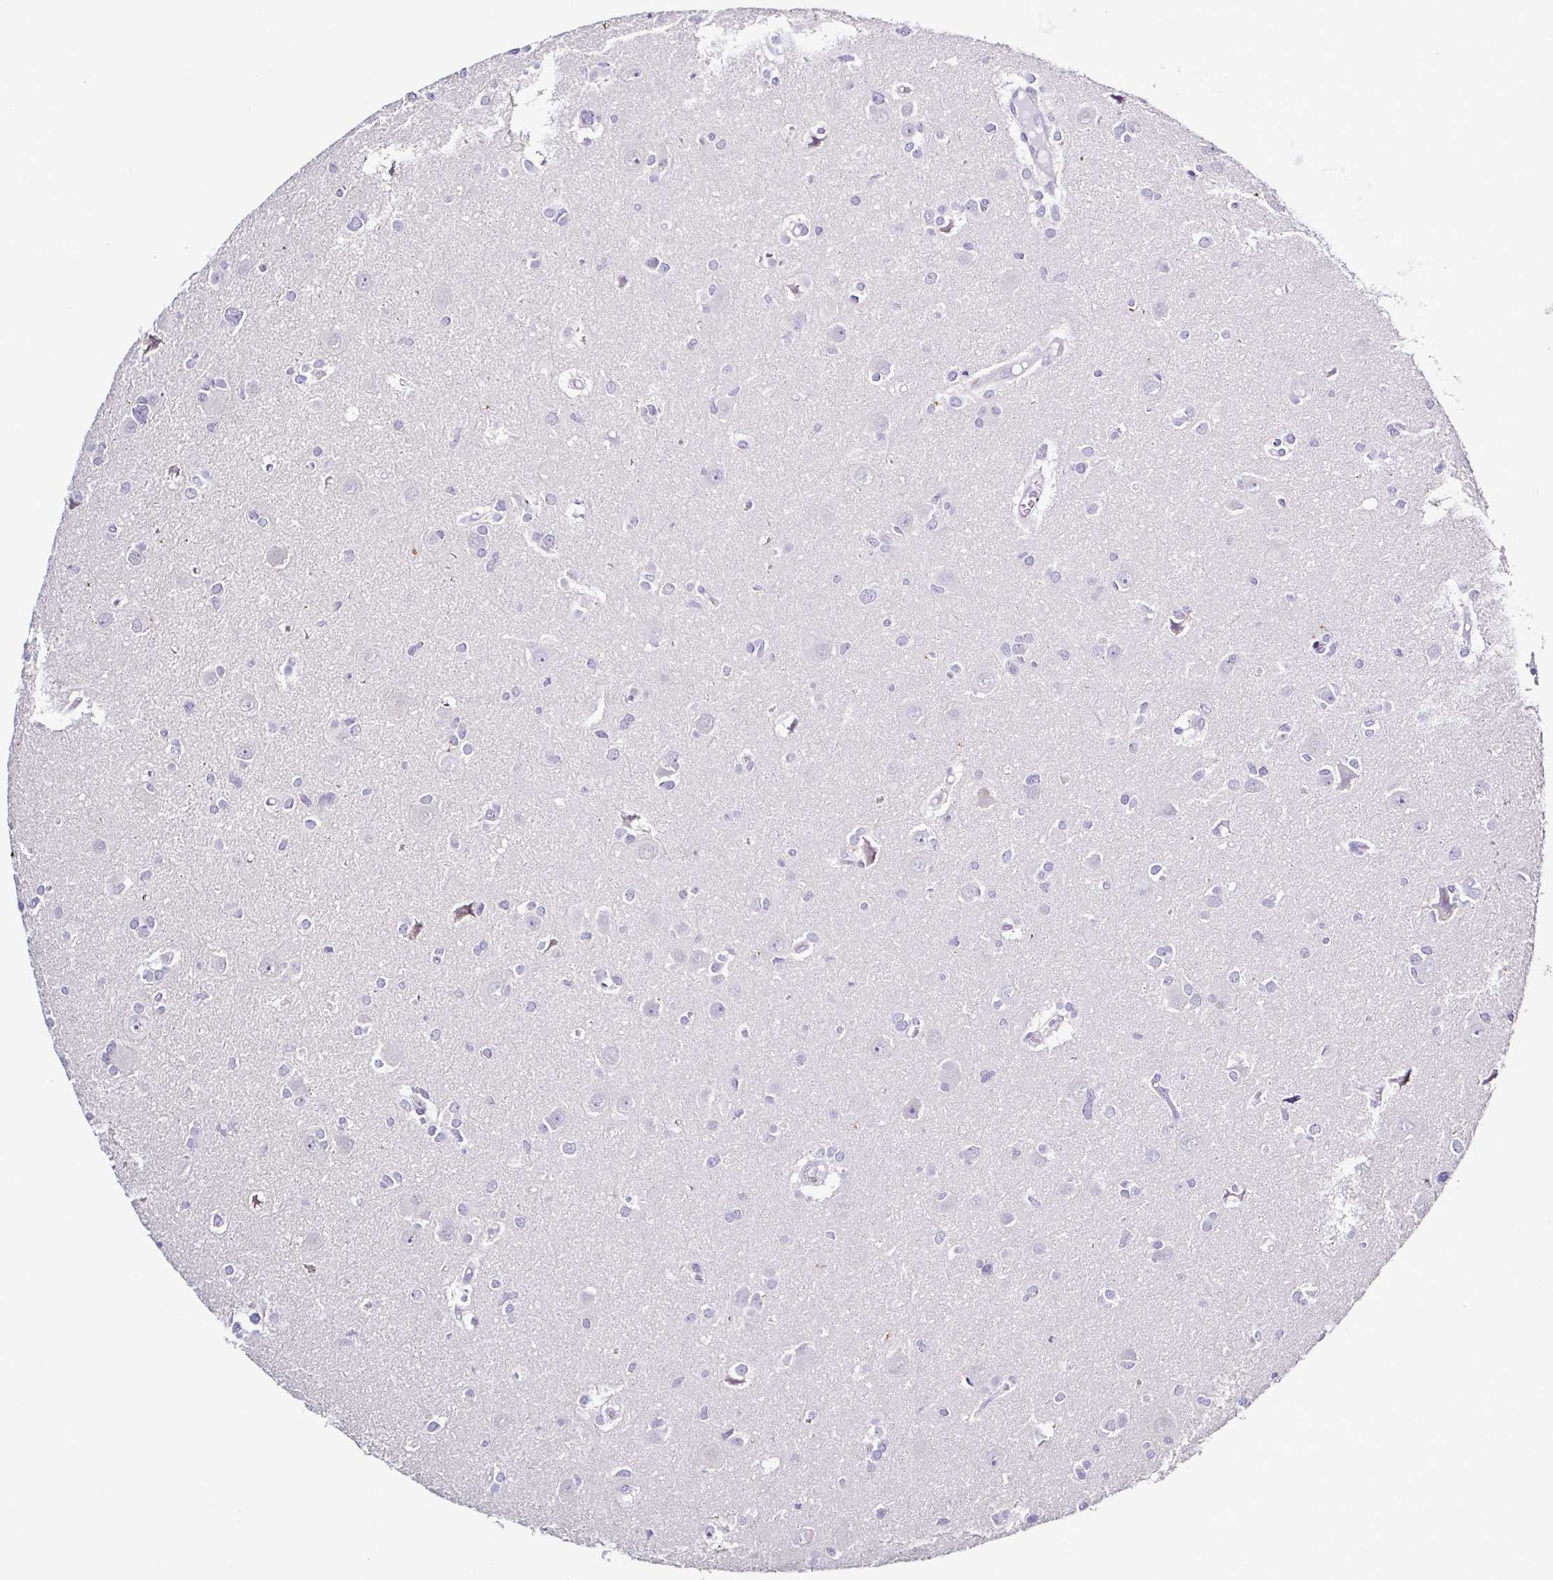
{"staining": {"intensity": "negative", "quantity": "none", "location": "none"}, "tissue": "glioma", "cell_type": "Tumor cells", "image_type": "cancer", "snomed": [{"axis": "morphology", "description": "Glioma, malignant, High grade"}, {"axis": "topography", "description": "Brain"}], "caption": "There is no significant expression in tumor cells of high-grade glioma (malignant).", "gene": "TNNT2", "patient": {"sex": "male", "age": 23}}